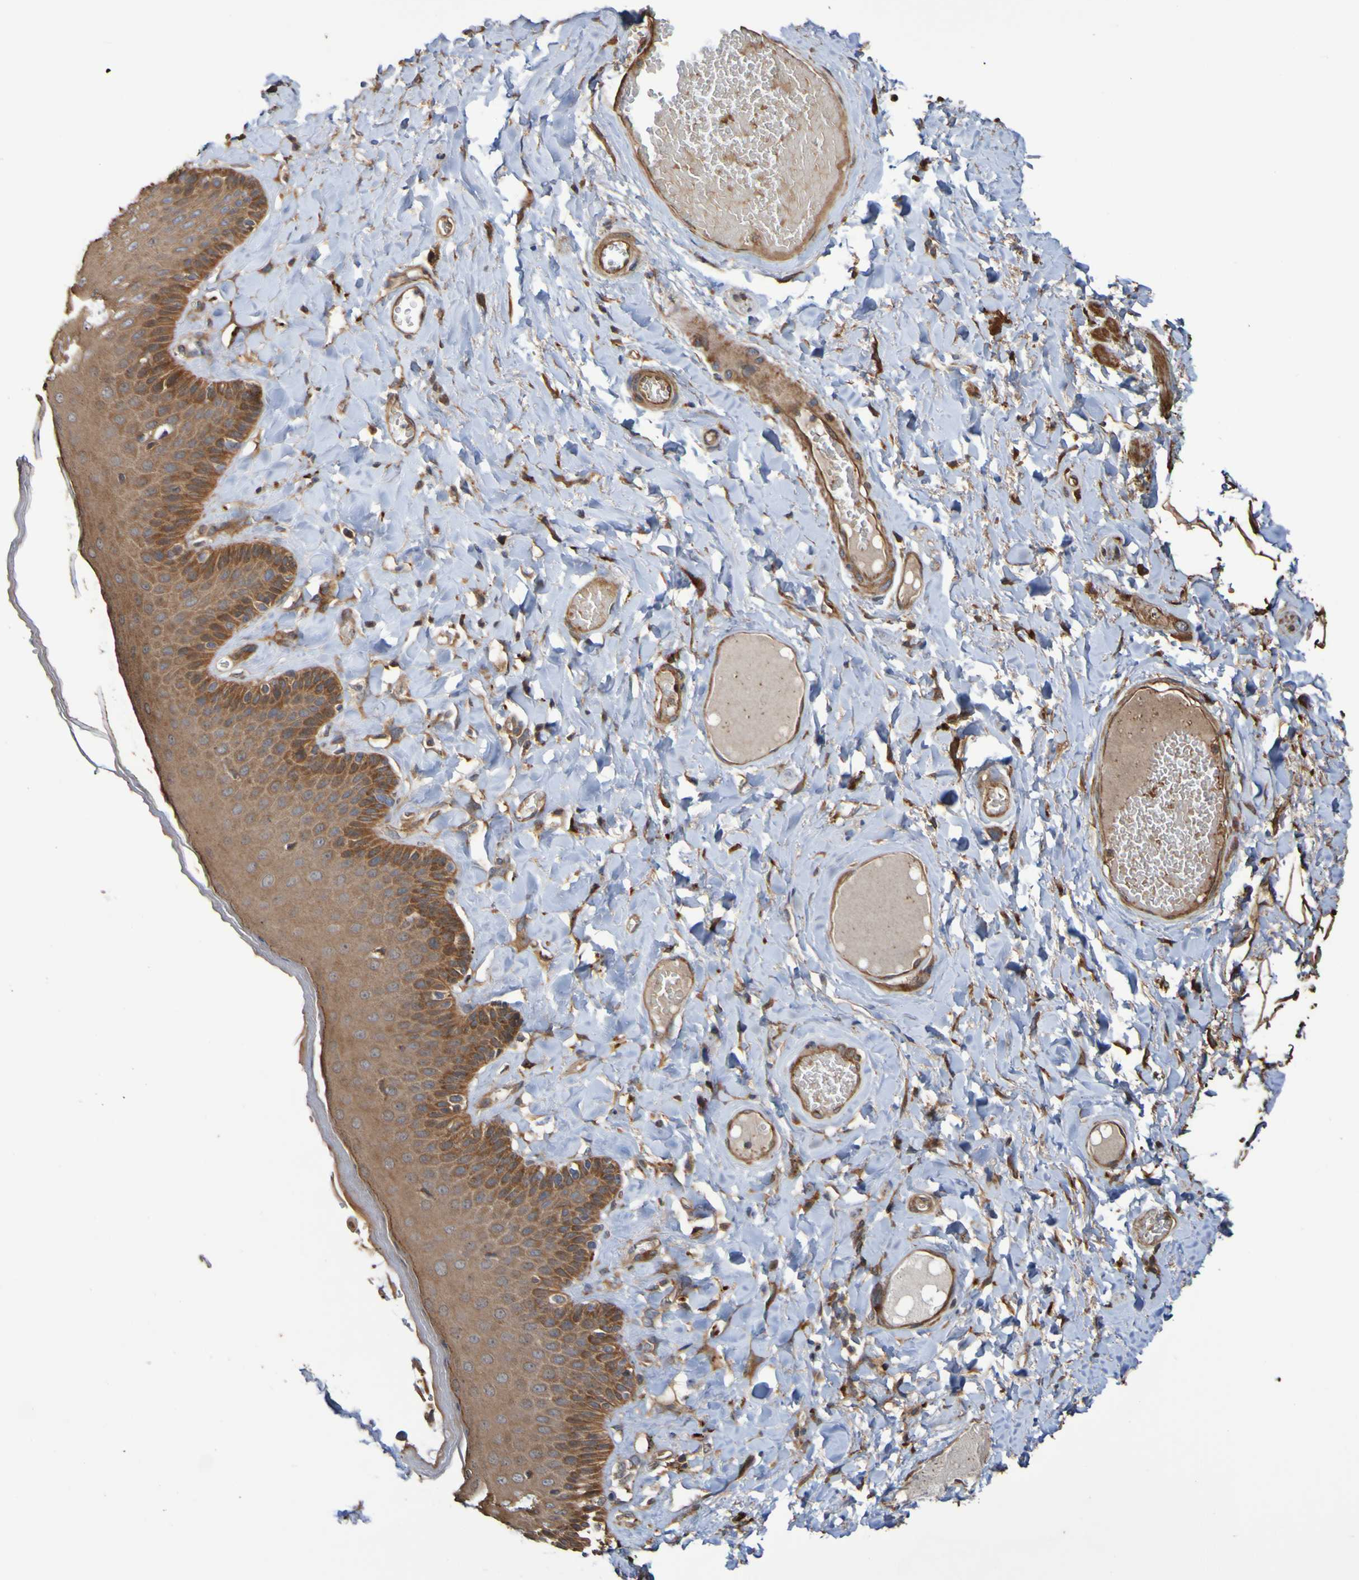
{"staining": {"intensity": "moderate", "quantity": ">75%", "location": "cytoplasmic/membranous"}, "tissue": "skin", "cell_type": "Epidermal cells", "image_type": "normal", "snomed": [{"axis": "morphology", "description": "Normal tissue, NOS"}, {"axis": "topography", "description": "Anal"}], "caption": "An immunohistochemistry (IHC) histopathology image of normal tissue is shown. Protein staining in brown shows moderate cytoplasmic/membranous positivity in skin within epidermal cells. (DAB (3,3'-diaminobenzidine) IHC, brown staining for protein, blue staining for nuclei).", "gene": "UCN", "patient": {"sex": "male", "age": 69}}